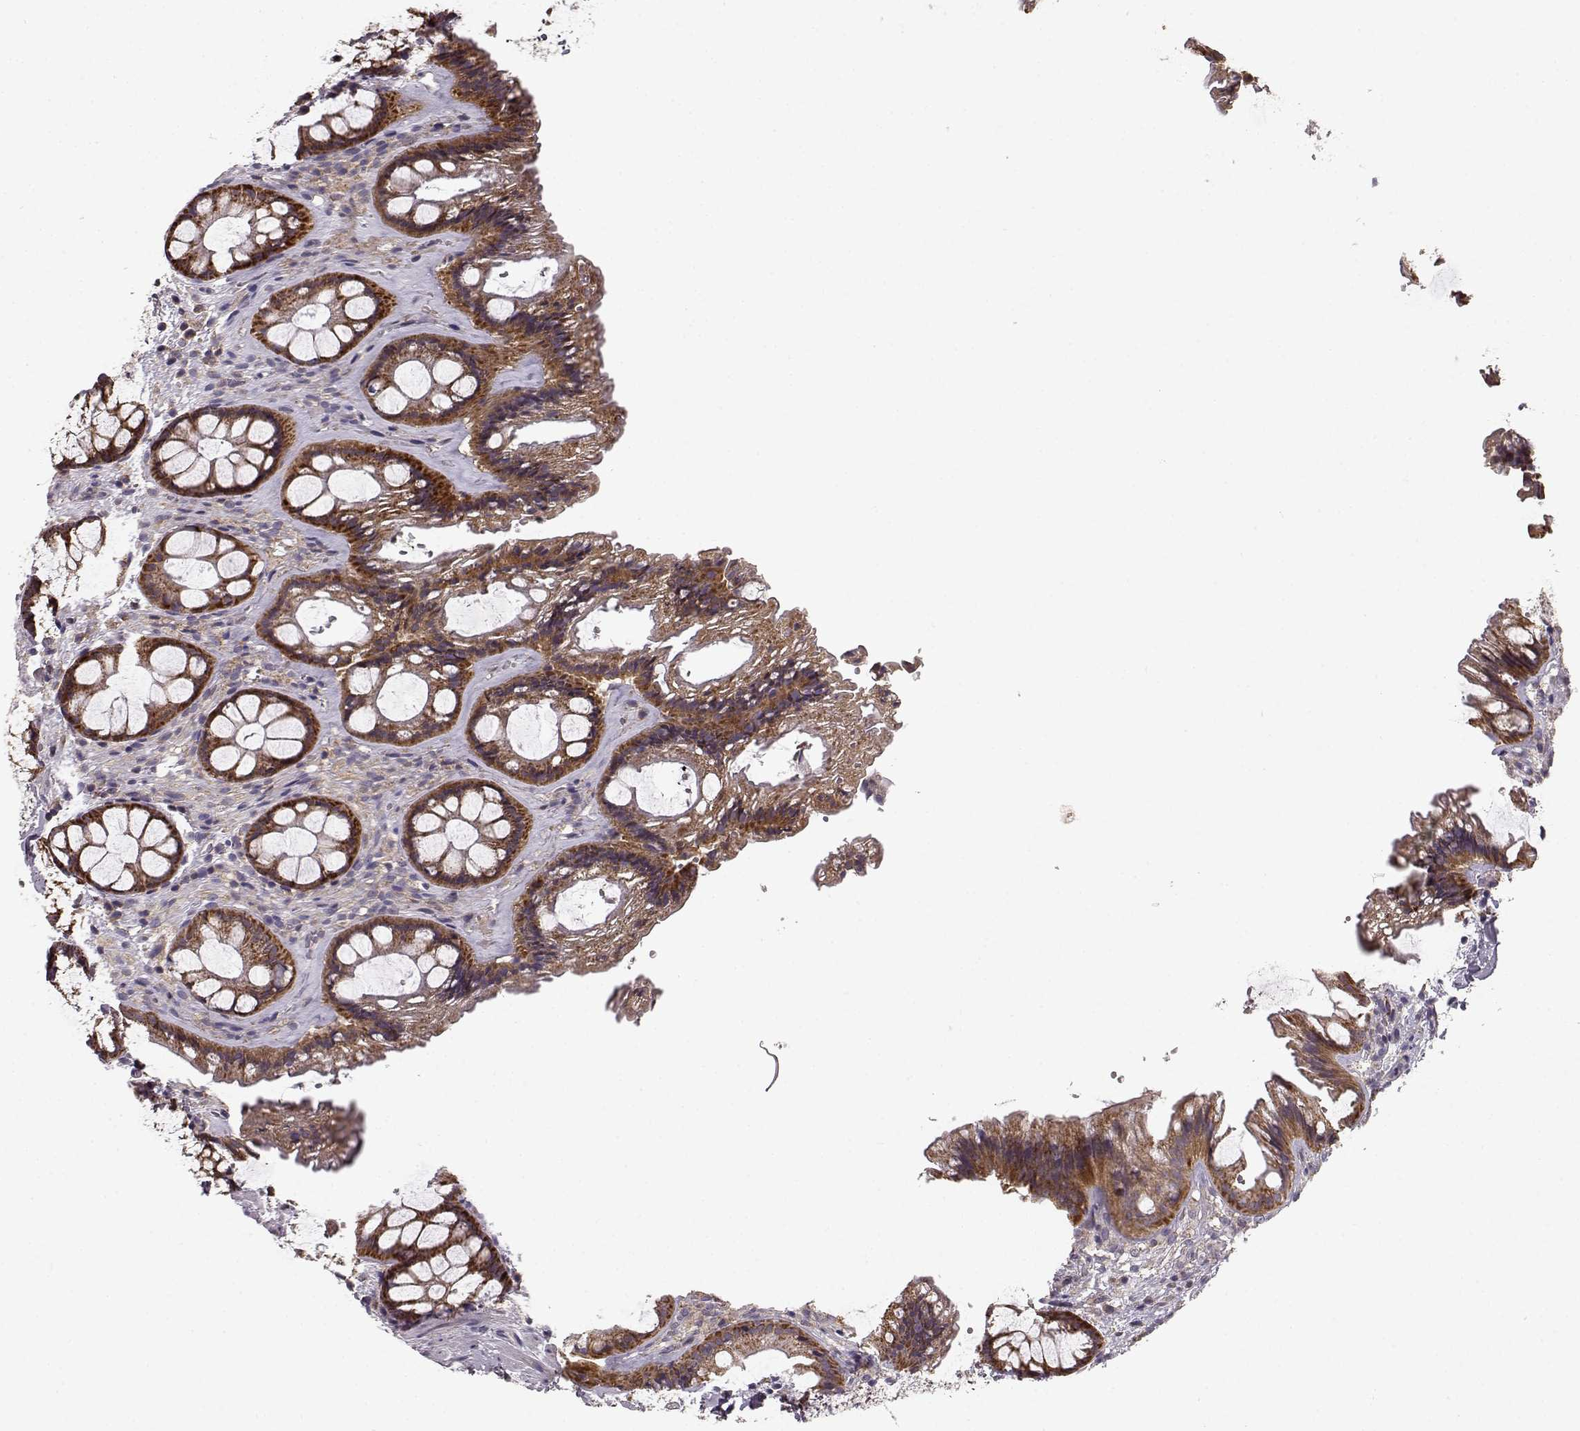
{"staining": {"intensity": "strong", "quantity": ">75%", "location": "cytoplasmic/membranous"}, "tissue": "rectum", "cell_type": "Glandular cells", "image_type": "normal", "snomed": [{"axis": "morphology", "description": "Normal tissue, NOS"}, {"axis": "topography", "description": "Rectum"}], "caption": "Immunohistochemical staining of benign rectum exhibits strong cytoplasmic/membranous protein staining in approximately >75% of glandular cells.", "gene": "ERBB3", "patient": {"sex": "female", "age": 62}}